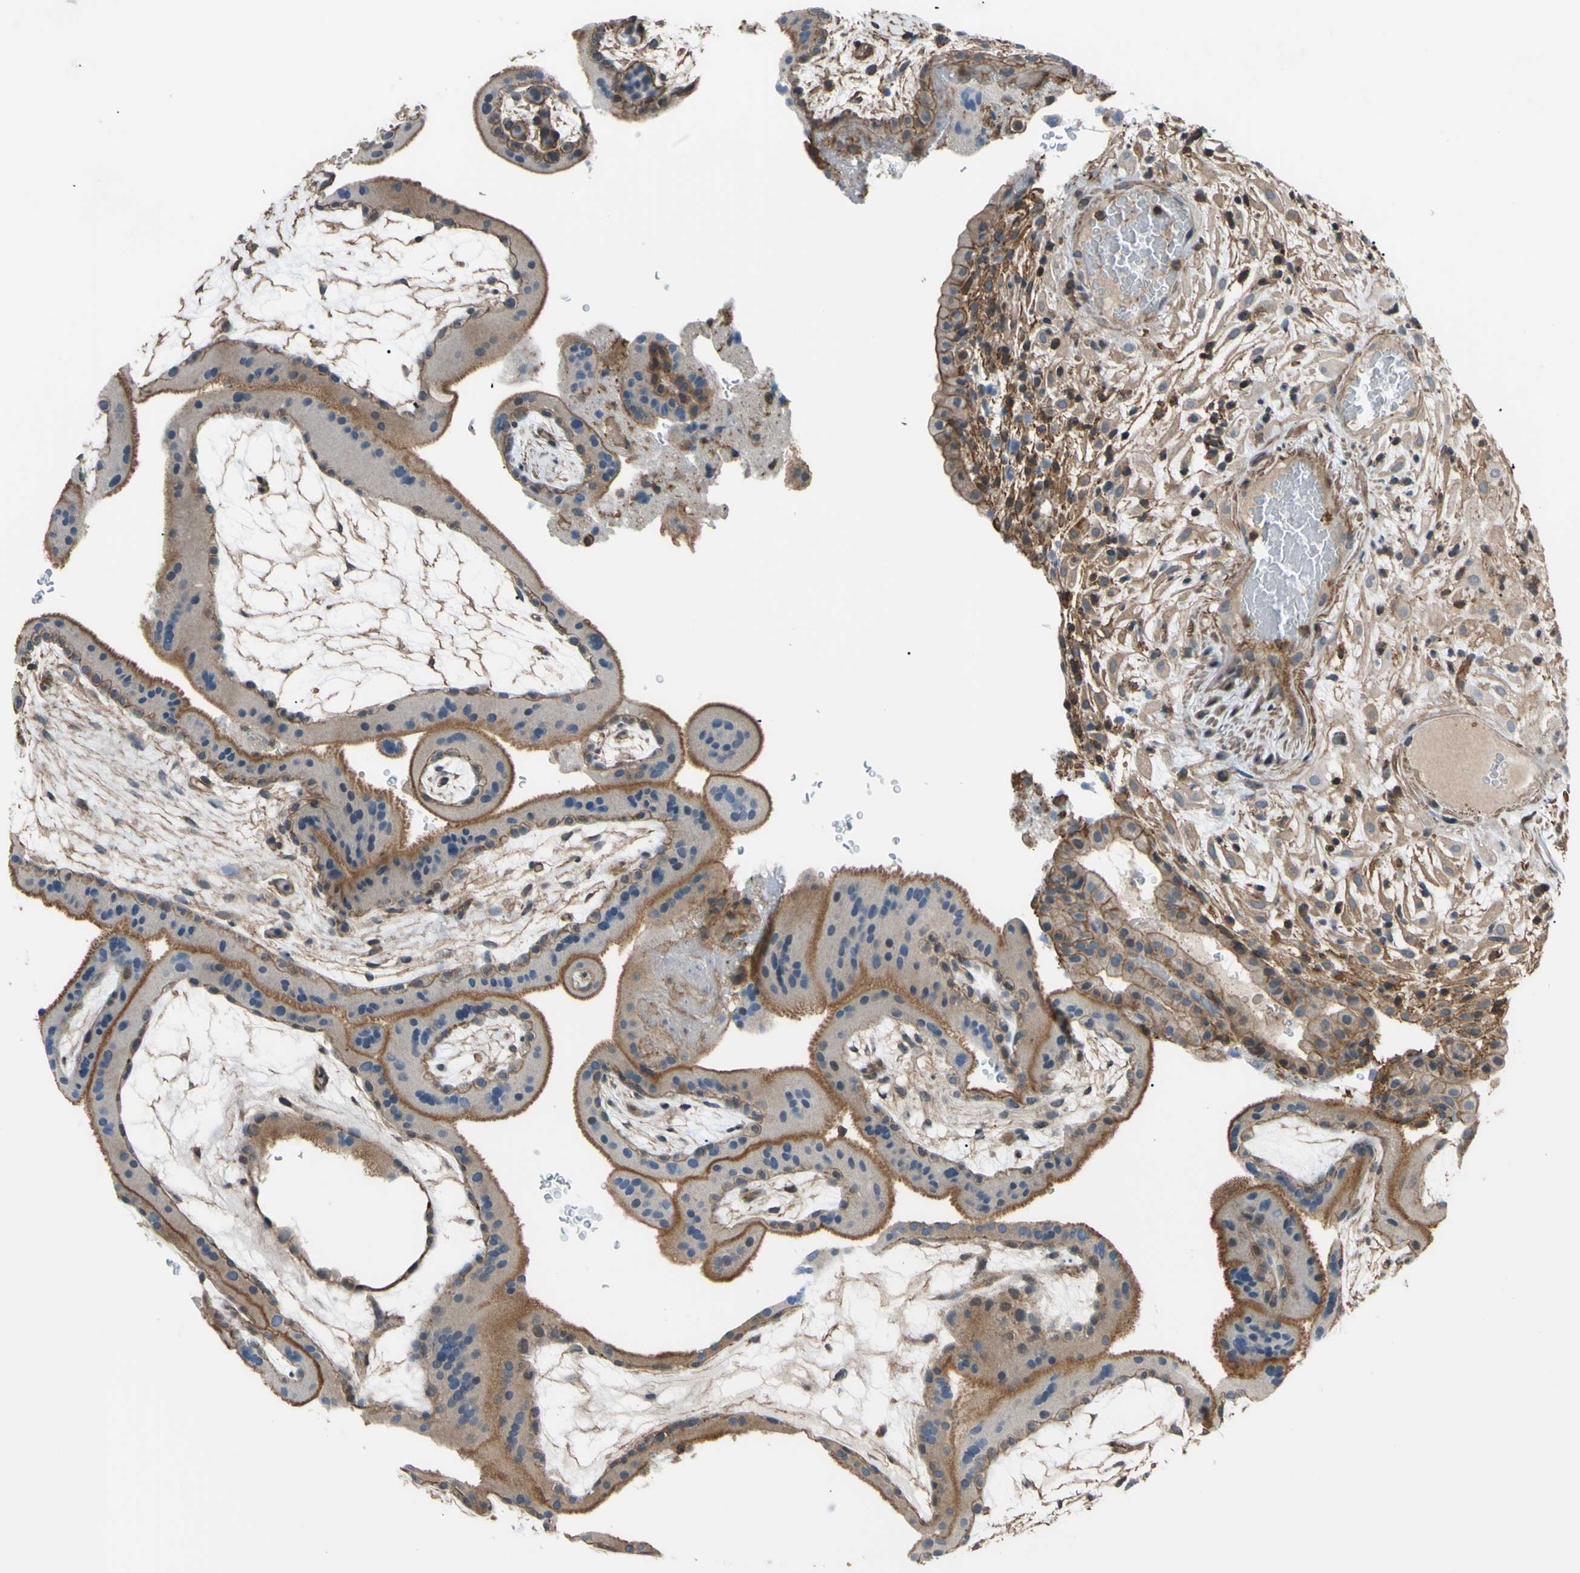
{"staining": {"intensity": "moderate", "quantity": ">75%", "location": "cytoplasmic/membranous"}, "tissue": "placenta", "cell_type": "Trophoblastic cells", "image_type": "normal", "snomed": [{"axis": "morphology", "description": "Normal tissue, NOS"}, {"axis": "topography", "description": "Placenta"}], "caption": "Immunohistochemical staining of benign human placenta shows medium levels of moderate cytoplasmic/membranous staining in about >75% of trophoblastic cells.", "gene": "ADD3", "patient": {"sex": "female", "age": 19}}